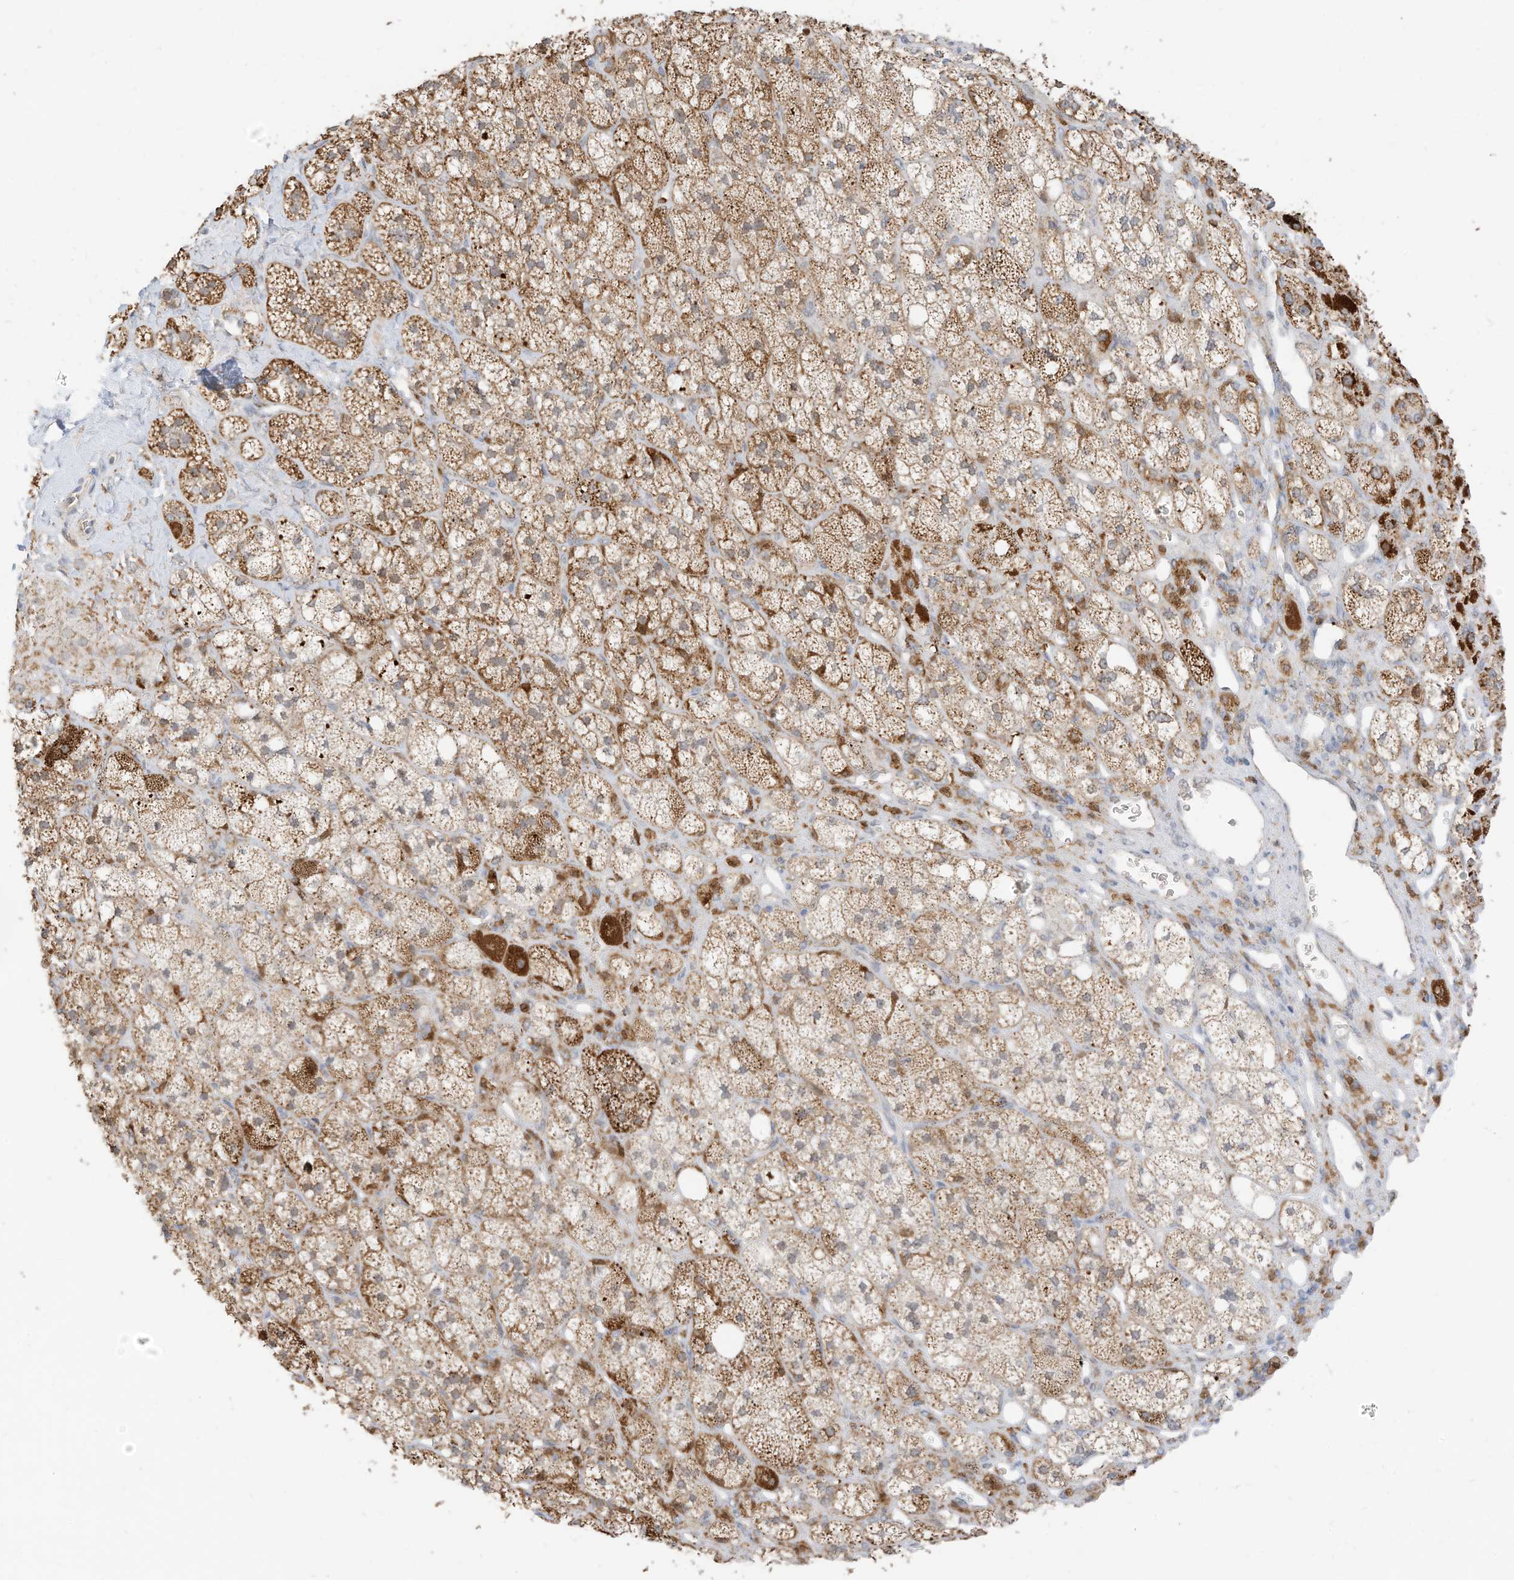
{"staining": {"intensity": "moderate", "quantity": ">75%", "location": "cytoplasmic/membranous"}, "tissue": "adrenal gland", "cell_type": "Glandular cells", "image_type": "normal", "snomed": [{"axis": "morphology", "description": "Normal tissue, NOS"}, {"axis": "topography", "description": "Adrenal gland"}], "caption": "About >75% of glandular cells in normal human adrenal gland reveal moderate cytoplasmic/membranous protein positivity as visualized by brown immunohistochemical staining.", "gene": "MTUS2", "patient": {"sex": "male", "age": 61}}